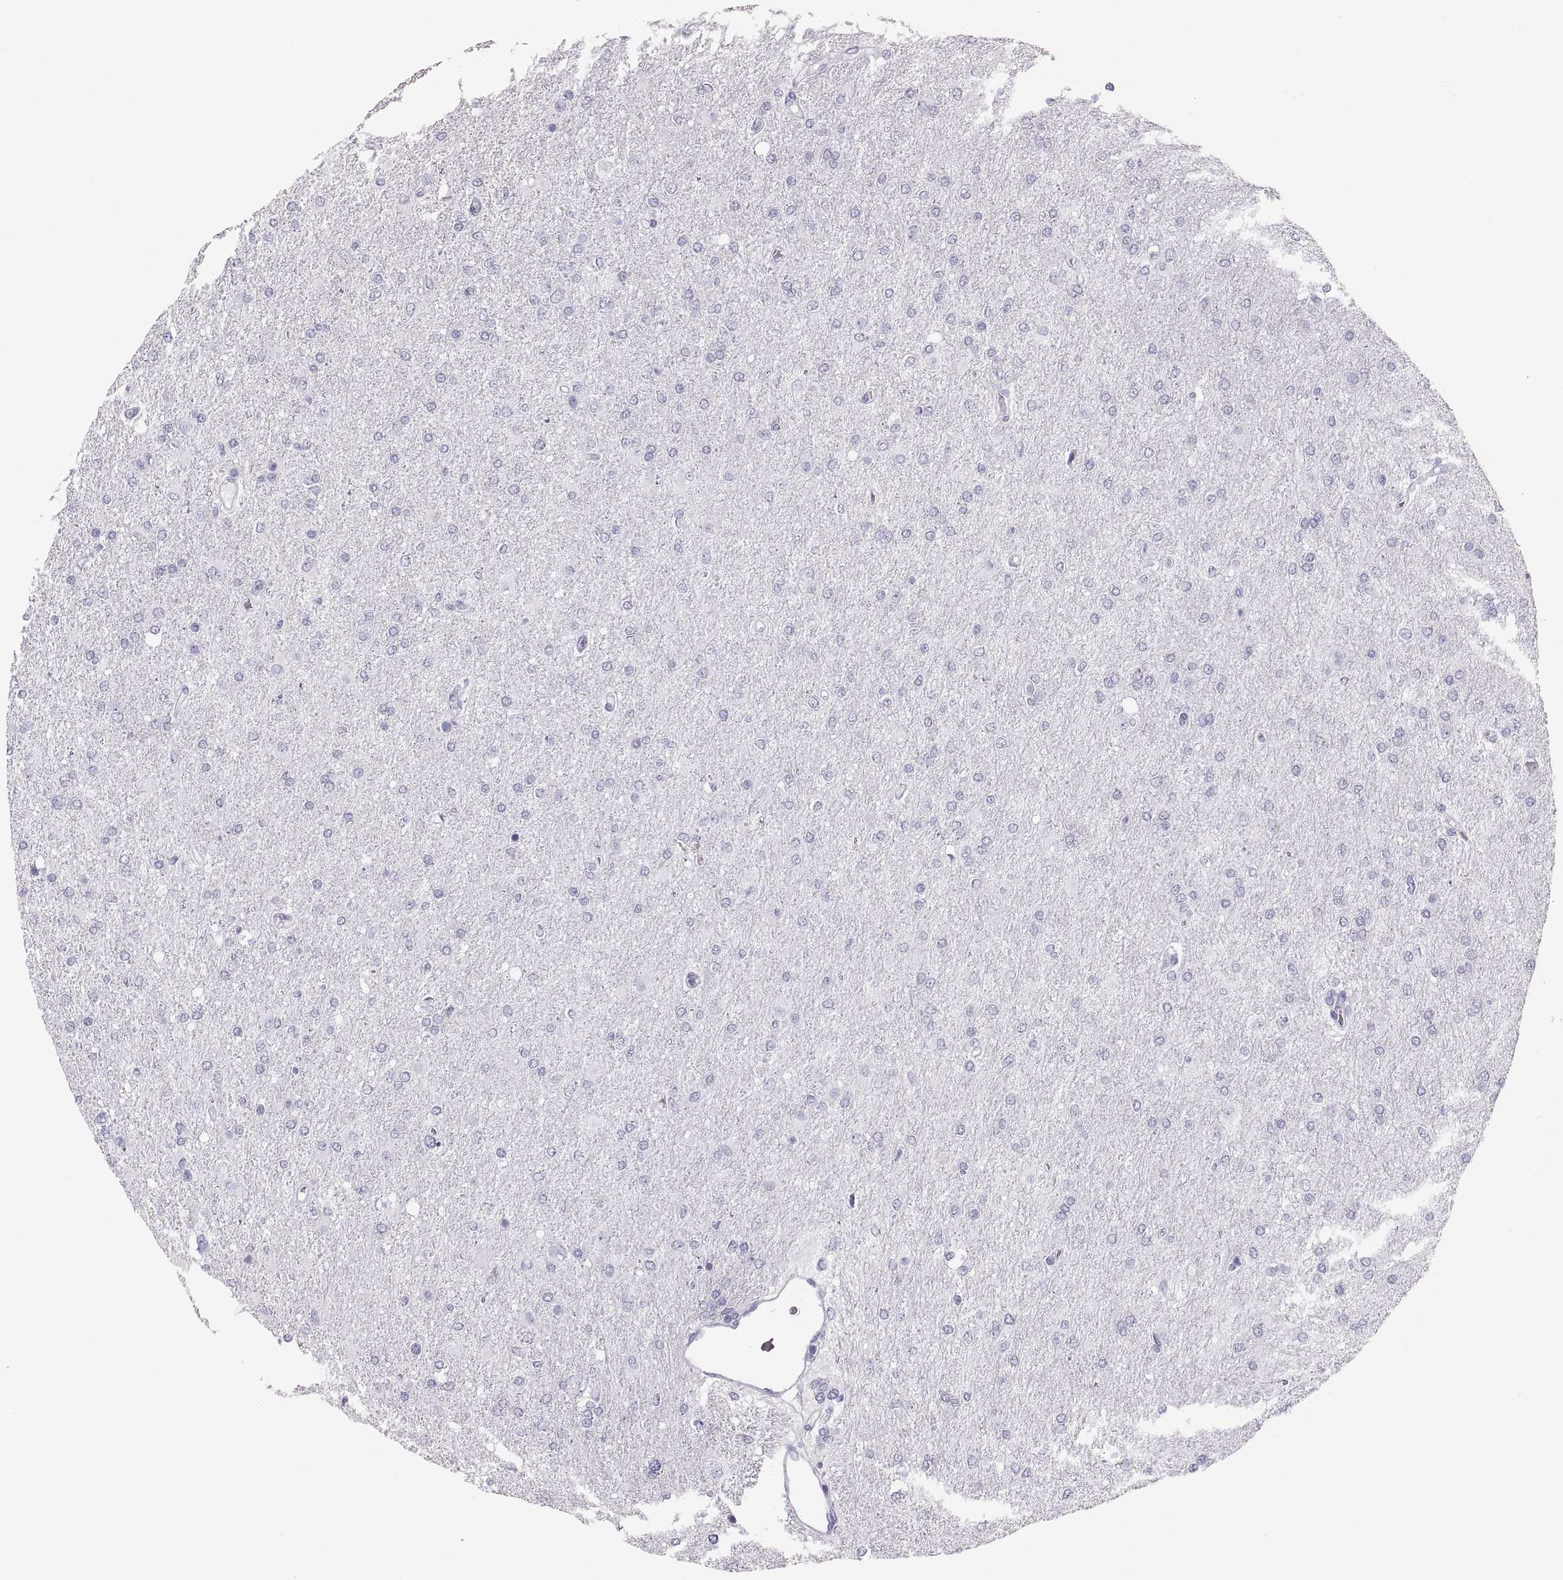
{"staining": {"intensity": "negative", "quantity": "none", "location": "none"}, "tissue": "glioma", "cell_type": "Tumor cells", "image_type": "cancer", "snomed": [{"axis": "morphology", "description": "Glioma, malignant, High grade"}, {"axis": "topography", "description": "Cerebral cortex"}], "caption": "Tumor cells show no significant protein positivity in malignant glioma (high-grade).", "gene": "SLC22A6", "patient": {"sex": "male", "age": 70}}